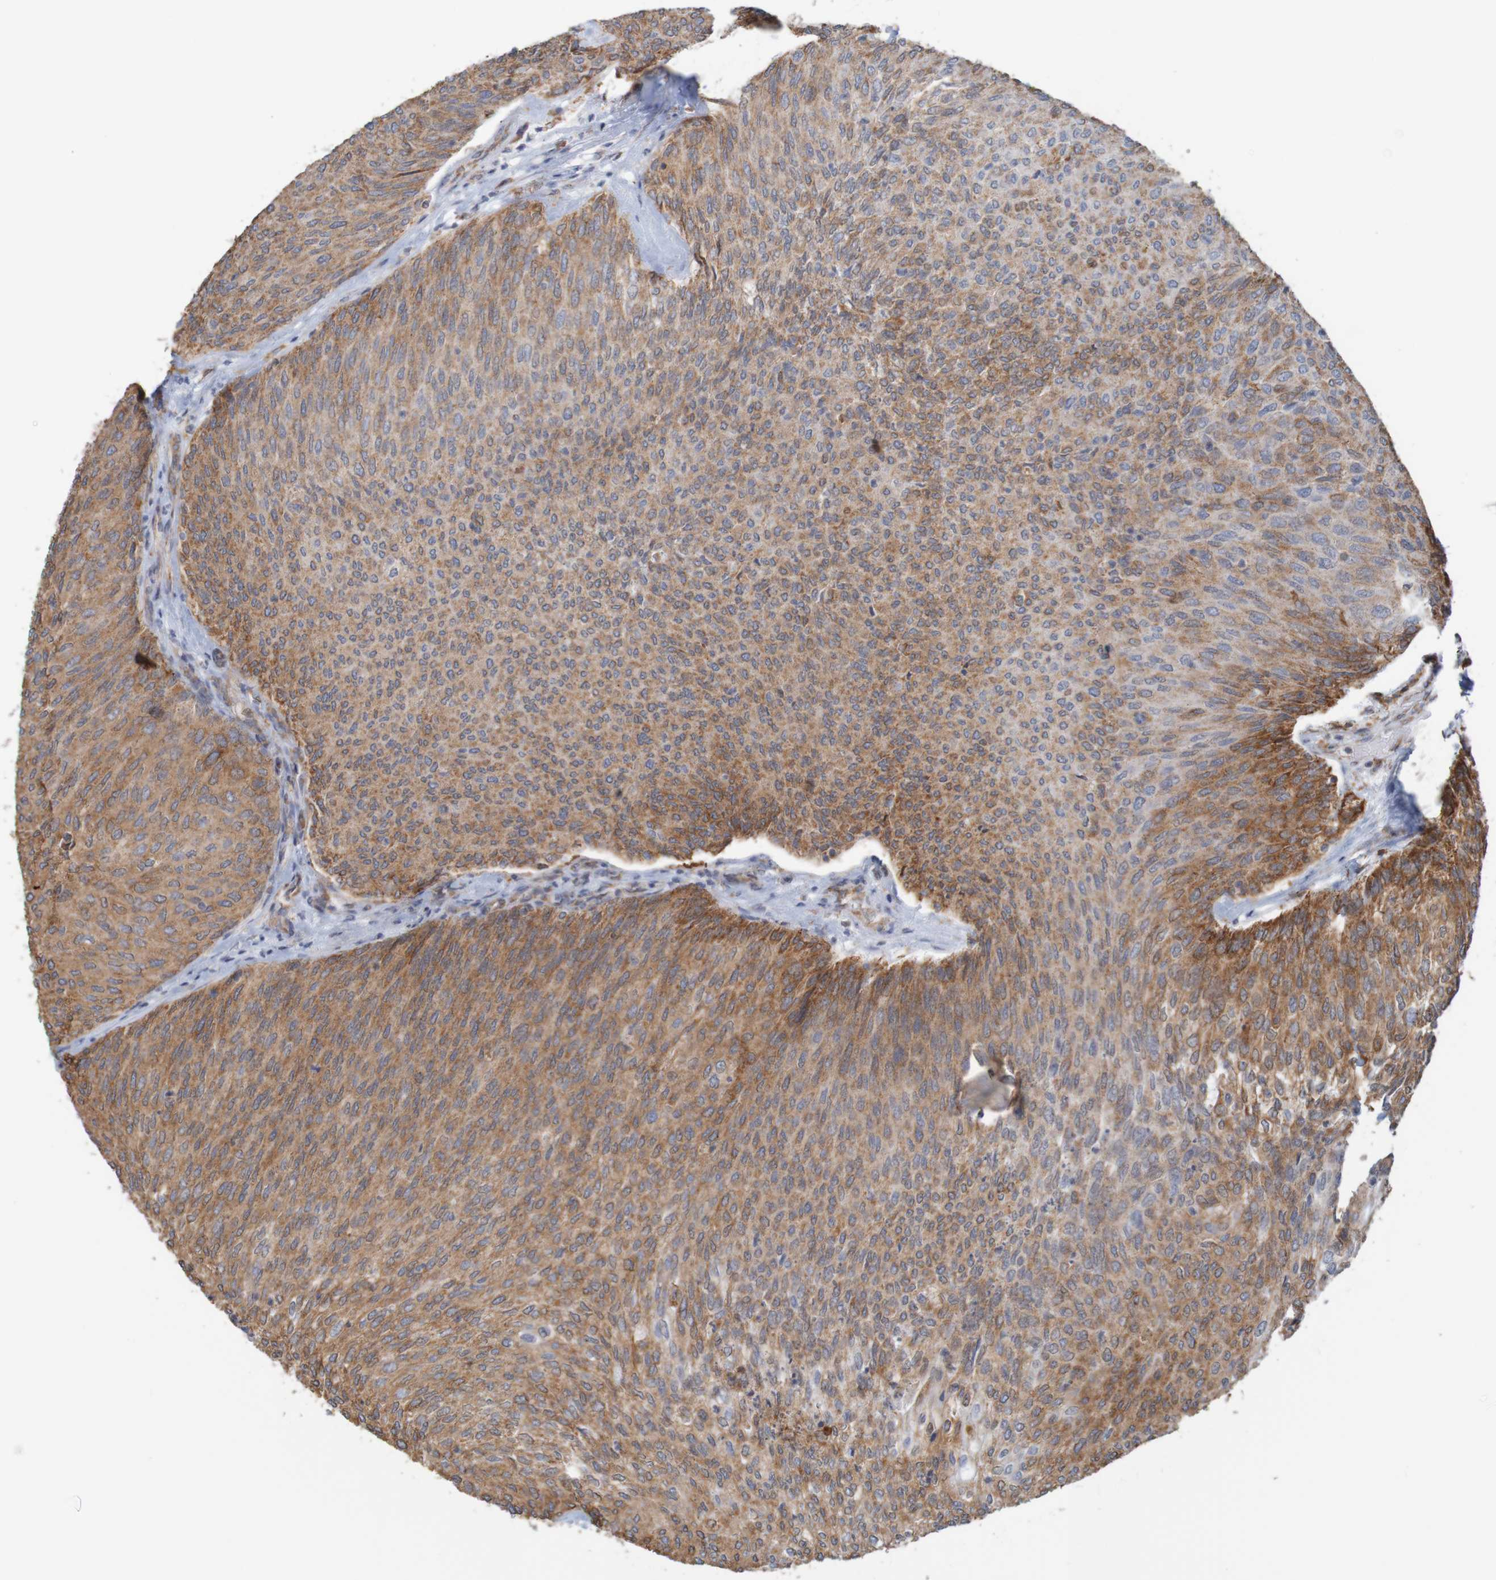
{"staining": {"intensity": "moderate", "quantity": ">75%", "location": "cytoplasmic/membranous"}, "tissue": "urothelial cancer", "cell_type": "Tumor cells", "image_type": "cancer", "snomed": [{"axis": "morphology", "description": "Urothelial carcinoma, Low grade"}, {"axis": "topography", "description": "Urinary bladder"}], "caption": "Tumor cells demonstrate moderate cytoplasmic/membranous expression in approximately >75% of cells in low-grade urothelial carcinoma.", "gene": "PDIA3", "patient": {"sex": "female", "age": 79}}